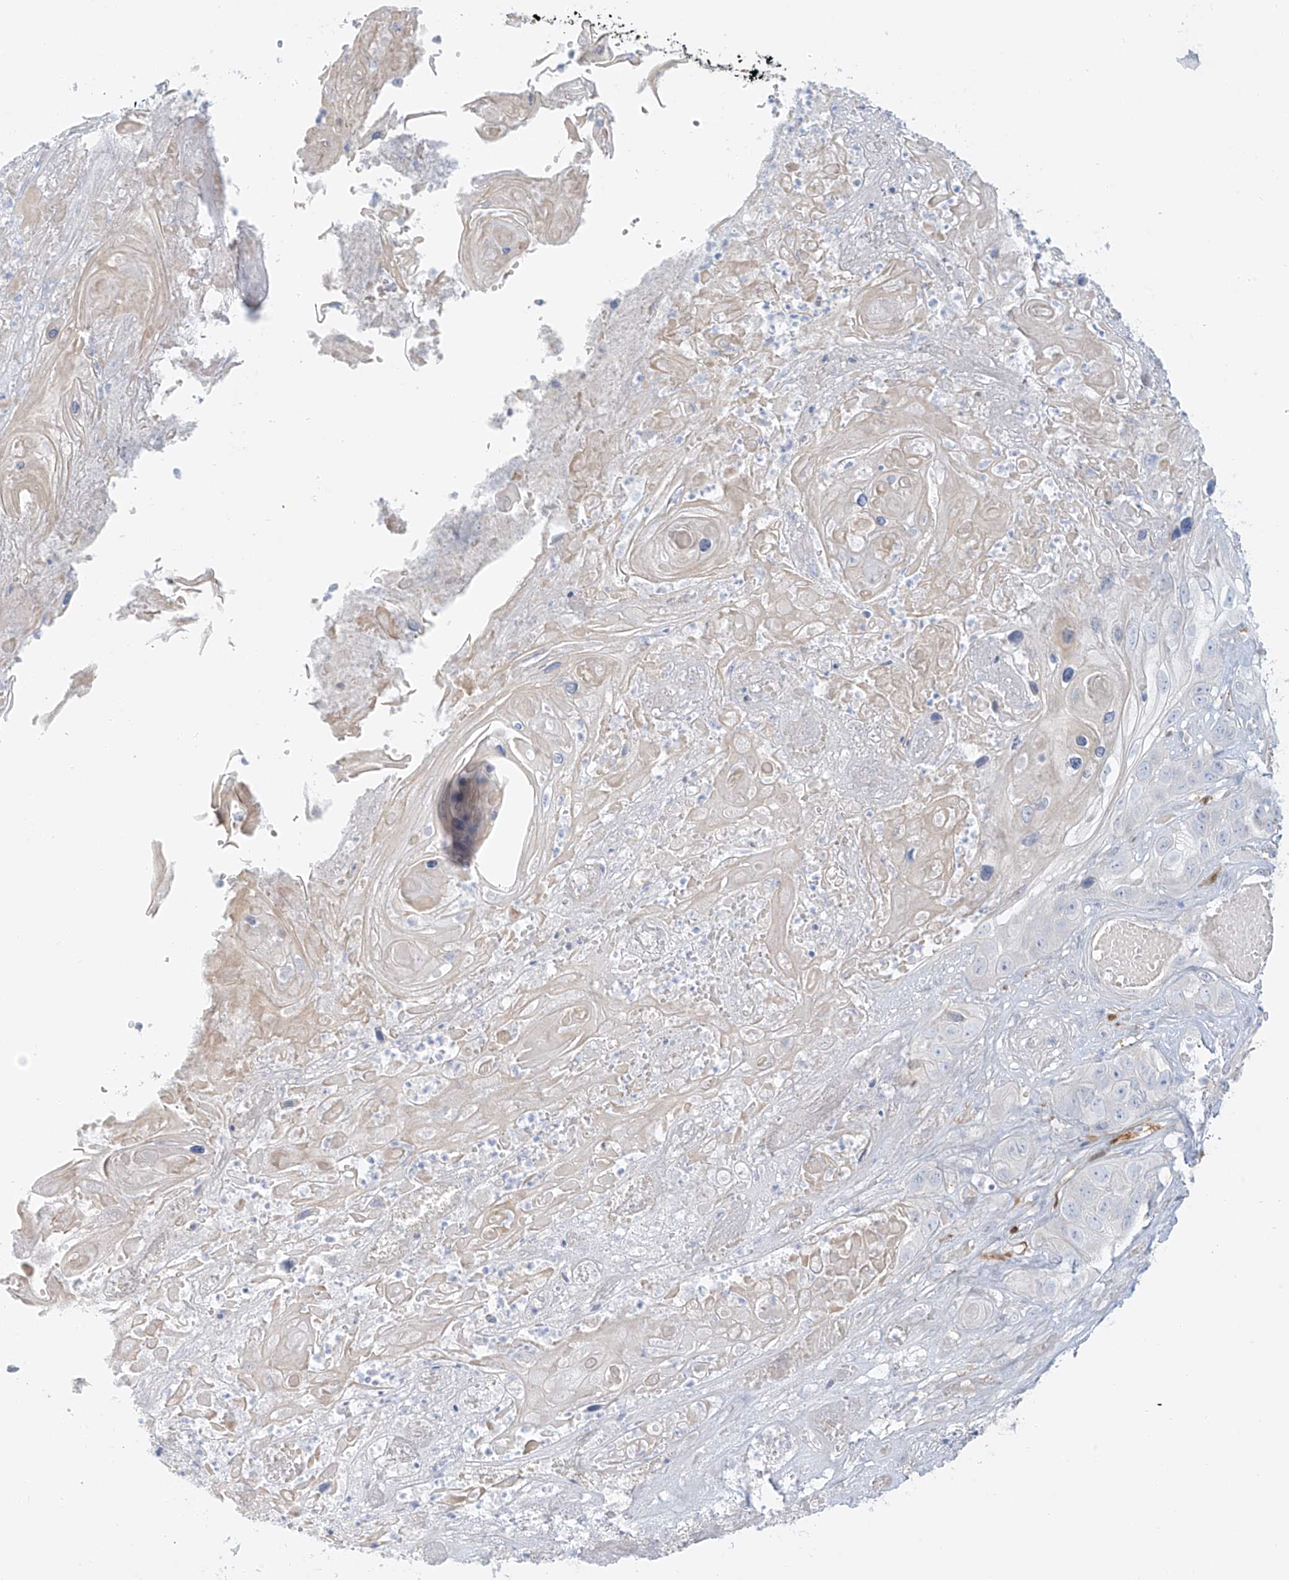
{"staining": {"intensity": "negative", "quantity": "none", "location": "none"}, "tissue": "skin cancer", "cell_type": "Tumor cells", "image_type": "cancer", "snomed": [{"axis": "morphology", "description": "Squamous cell carcinoma, NOS"}, {"axis": "topography", "description": "Skin"}], "caption": "The photomicrograph shows no staining of tumor cells in skin cancer. (Brightfield microscopy of DAB IHC at high magnification).", "gene": "UPK1B", "patient": {"sex": "male", "age": 55}}